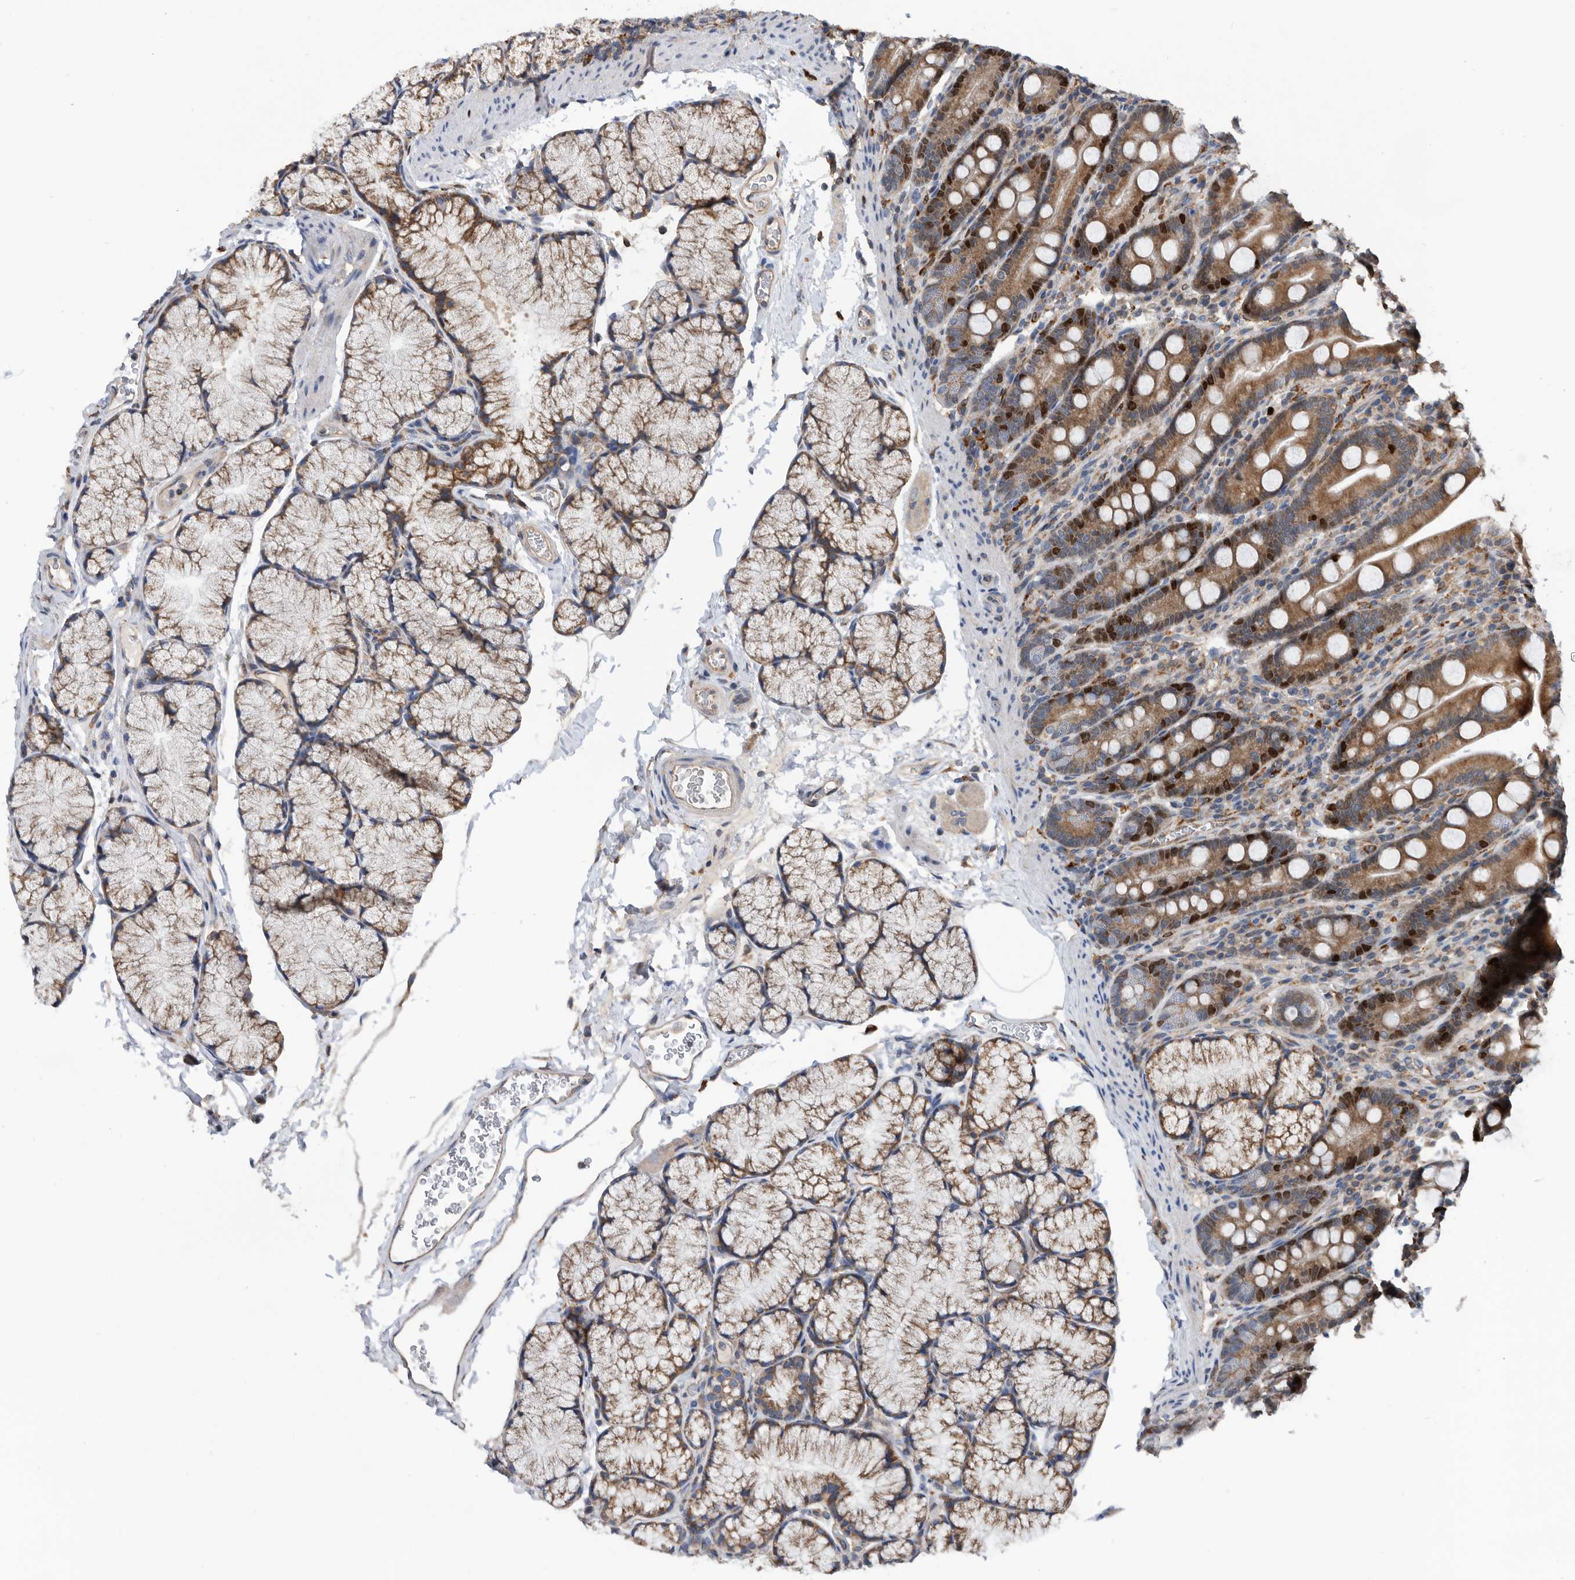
{"staining": {"intensity": "strong", "quantity": "<25%", "location": "cytoplasmic/membranous,nuclear"}, "tissue": "duodenum", "cell_type": "Glandular cells", "image_type": "normal", "snomed": [{"axis": "morphology", "description": "Normal tissue, NOS"}, {"axis": "topography", "description": "Duodenum"}], "caption": "Protein expression analysis of benign human duodenum reveals strong cytoplasmic/membranous,nuclear expression in about <25% of glandular cells. Using DAB (brown) and hematoxylin (blue) stains, captured at high magnification using brightfield microscopy.", "gene": "ATAD2", "patient": {"sex": "male", "age": 35}}